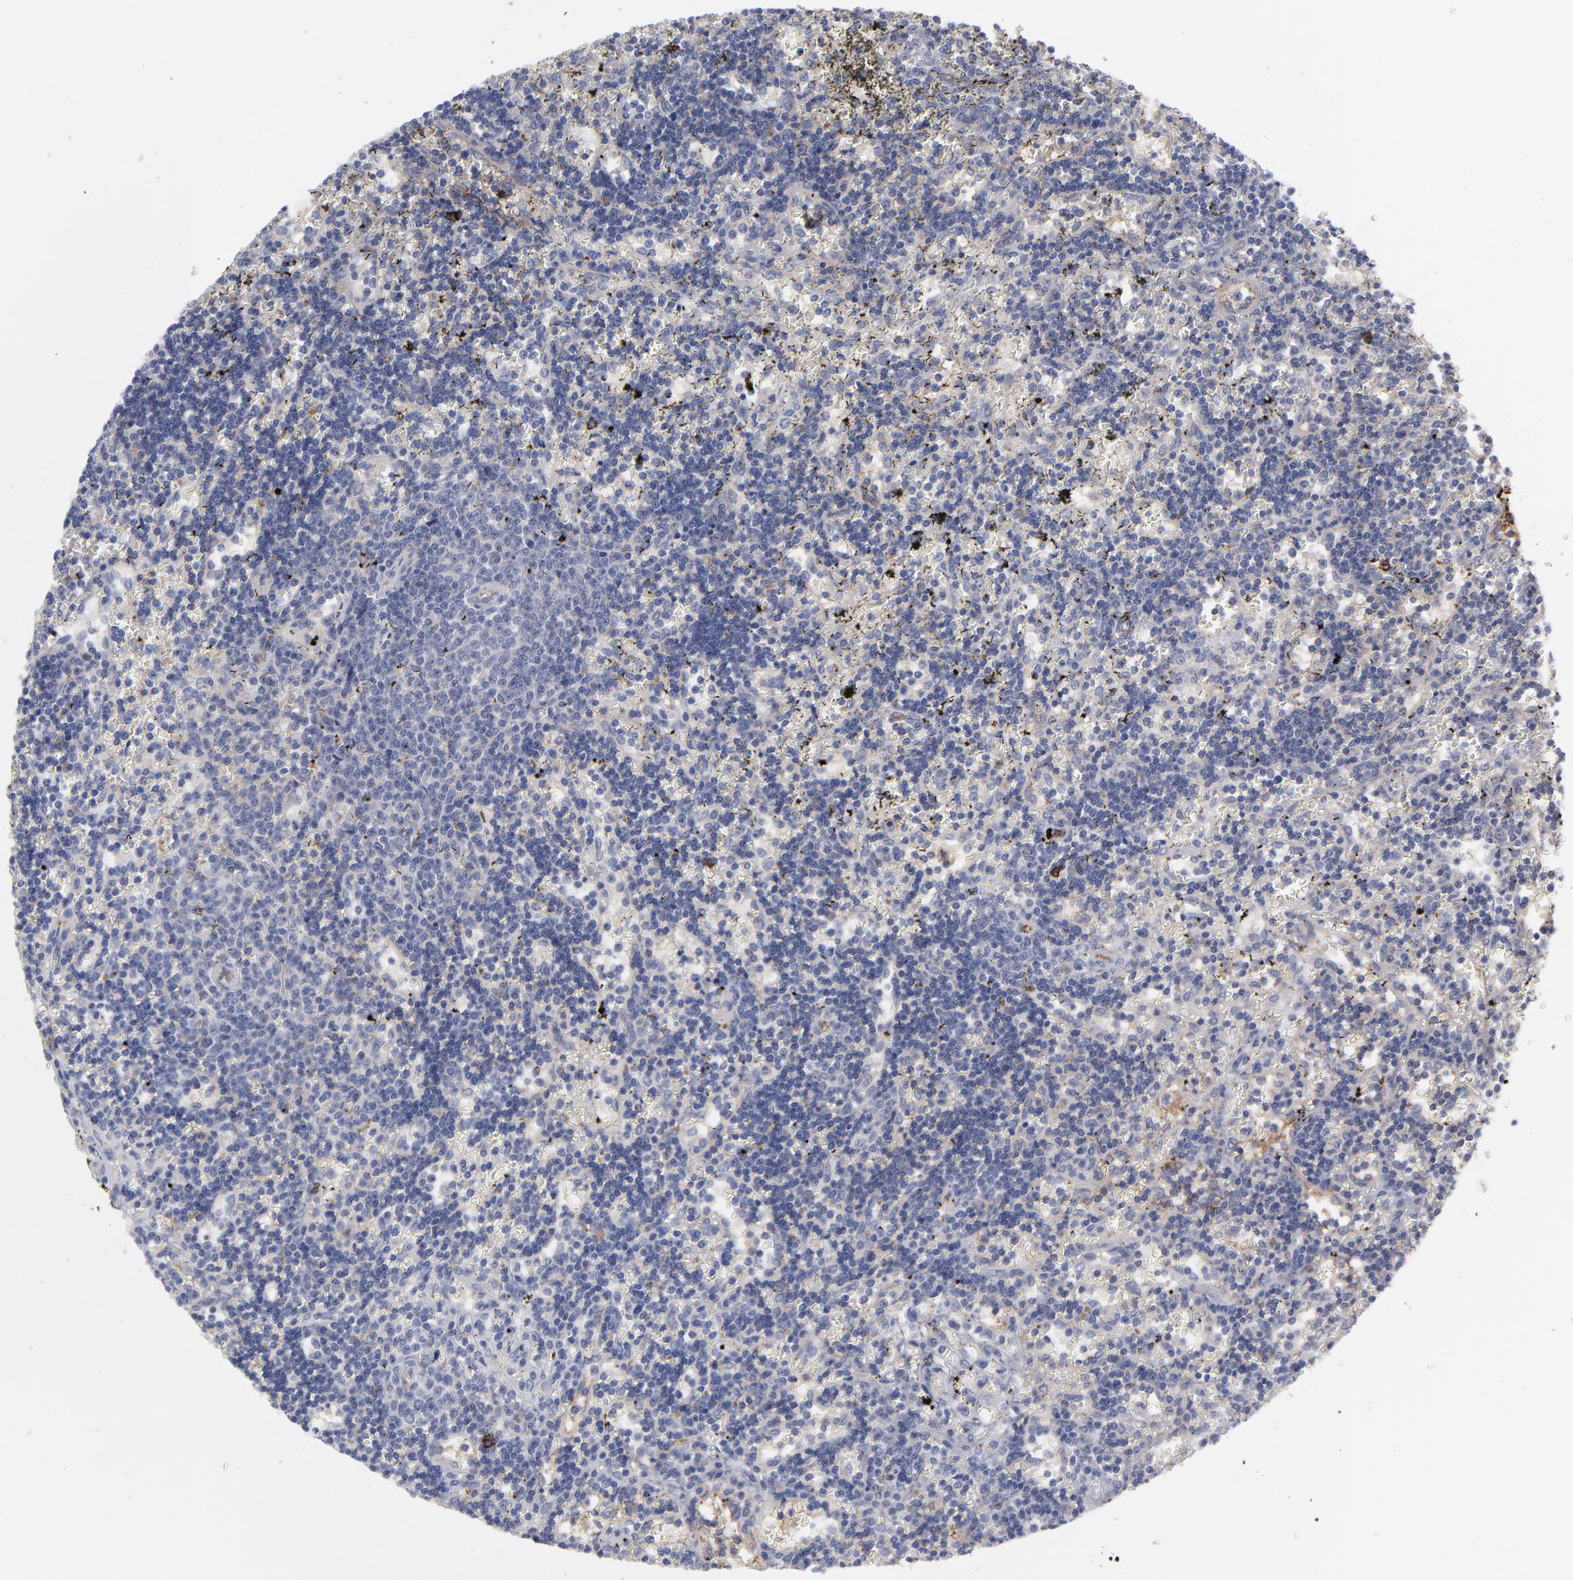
{"staining": {"intensity": "strong", "quantity": "<25%", "location": "cytoplasmic/membranous"}, "tissue": "lymphoma", "cell_type": "Tumor cells", "image_type": "cancer", "snomed": [{"axis": "morphology", "description": "Malignant lymphoma, non-Hodgkin's type, Low grade"}, {"axis": "topography", "description": "Spleen"}], "caption": "Tumor cells demonstrate medium levels of strong cytoplasmic/membranous expression in approximately <25% of cells in human low-grade malignant lymphoma, non-Hodgkin's type.", "gene": "CCR3", "patient": {"sex": "male", "age": 60}}